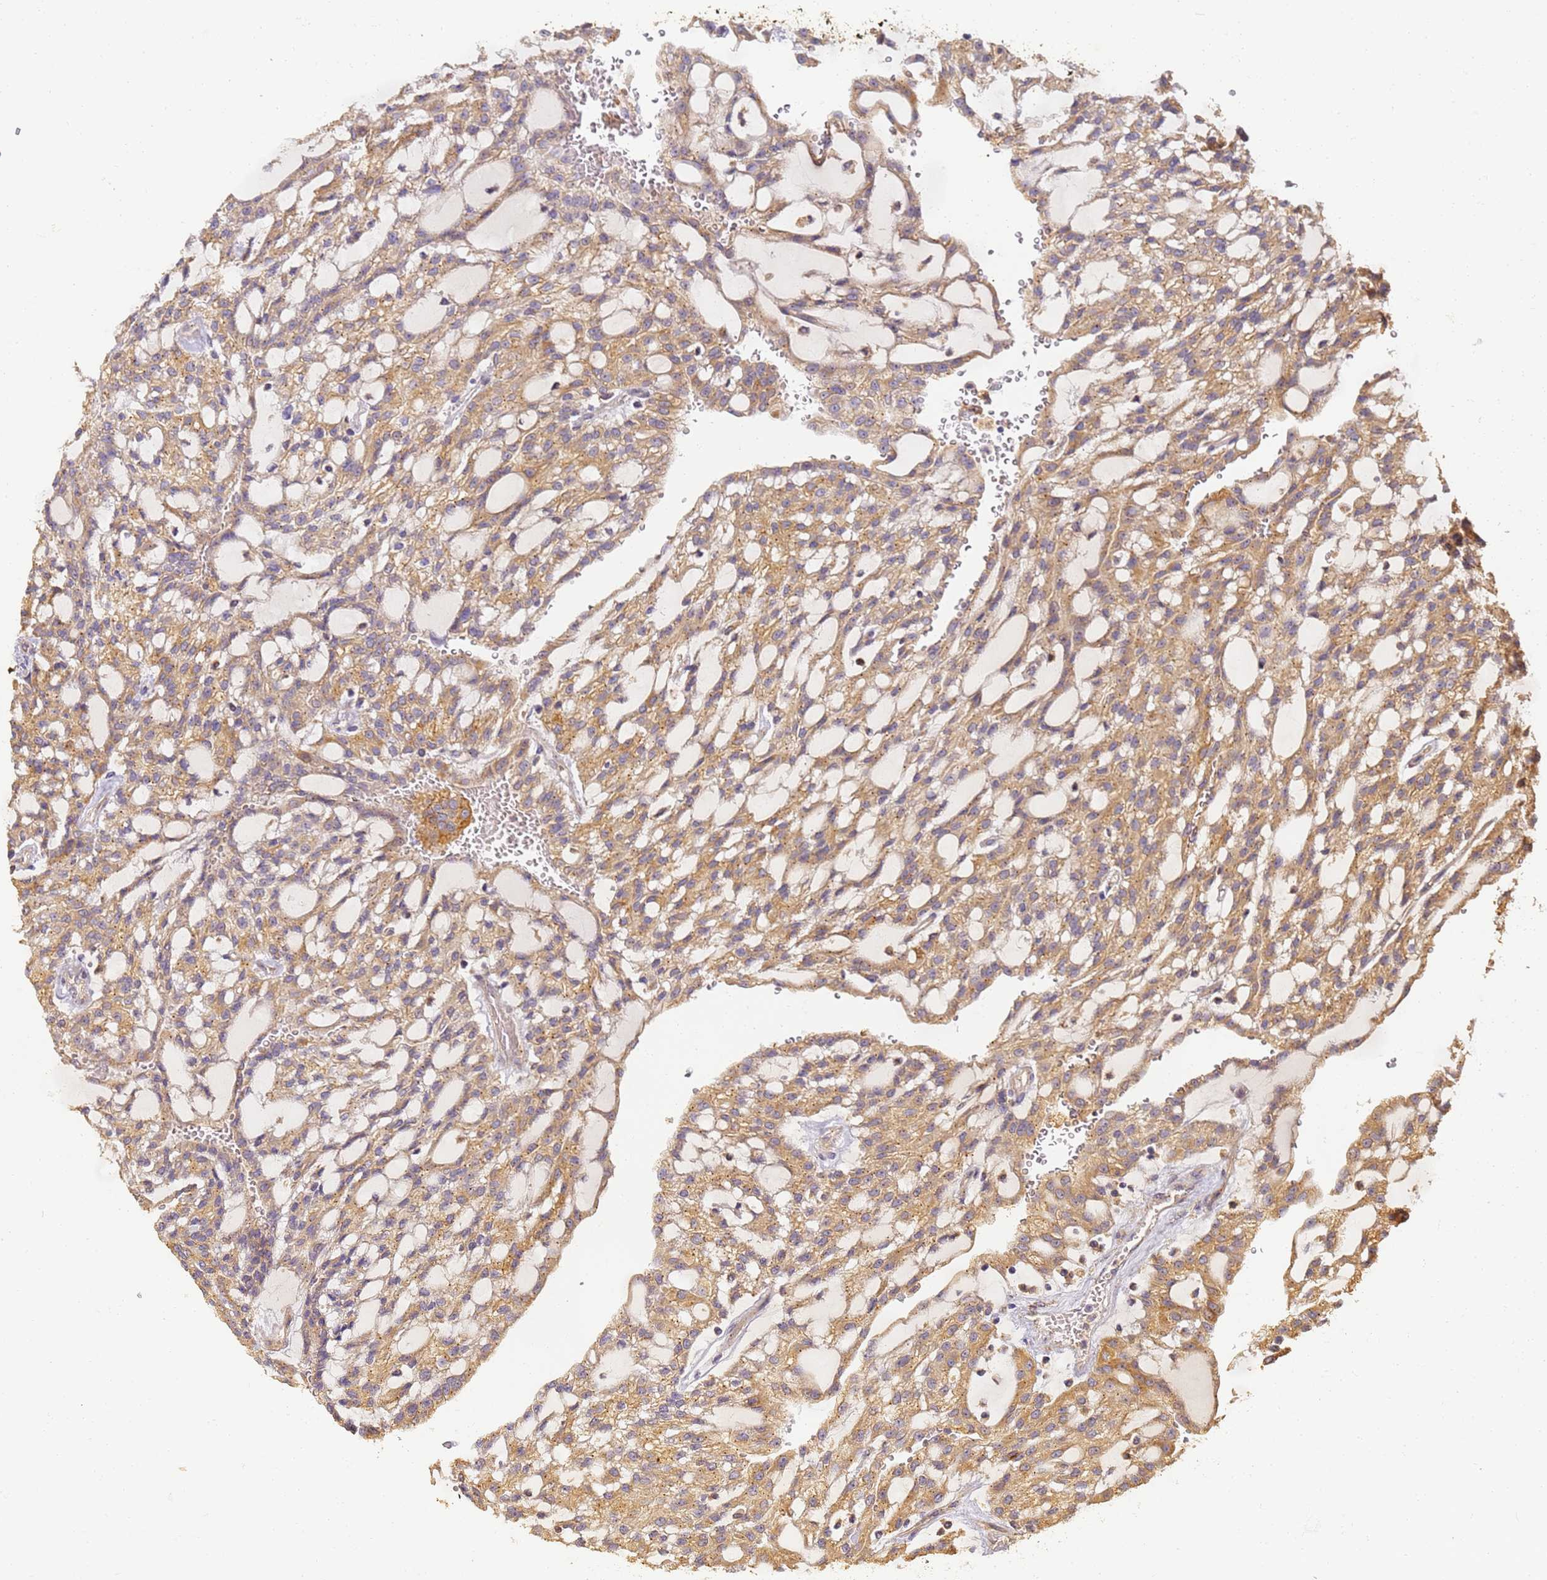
{"staining": {"intensity": "moderate", "quantity": ">75%", "location": "cytoplasmic/membranous"}, "tissue": "renal cancer", "cell_type": "Tumor cells", "image_type": "cancer", "snomed": [{"axis": "morphology", "description": "Adenocarcinoma, NOS"}, {"axis": "topography", "description": "Kidney"}], "caption": "Human renal adenocarcinoma stained with a protein marker shows moderate staining in tumor cells.", "gene": "TIGAR", "patient": {"sex": "male", "age": 63}}